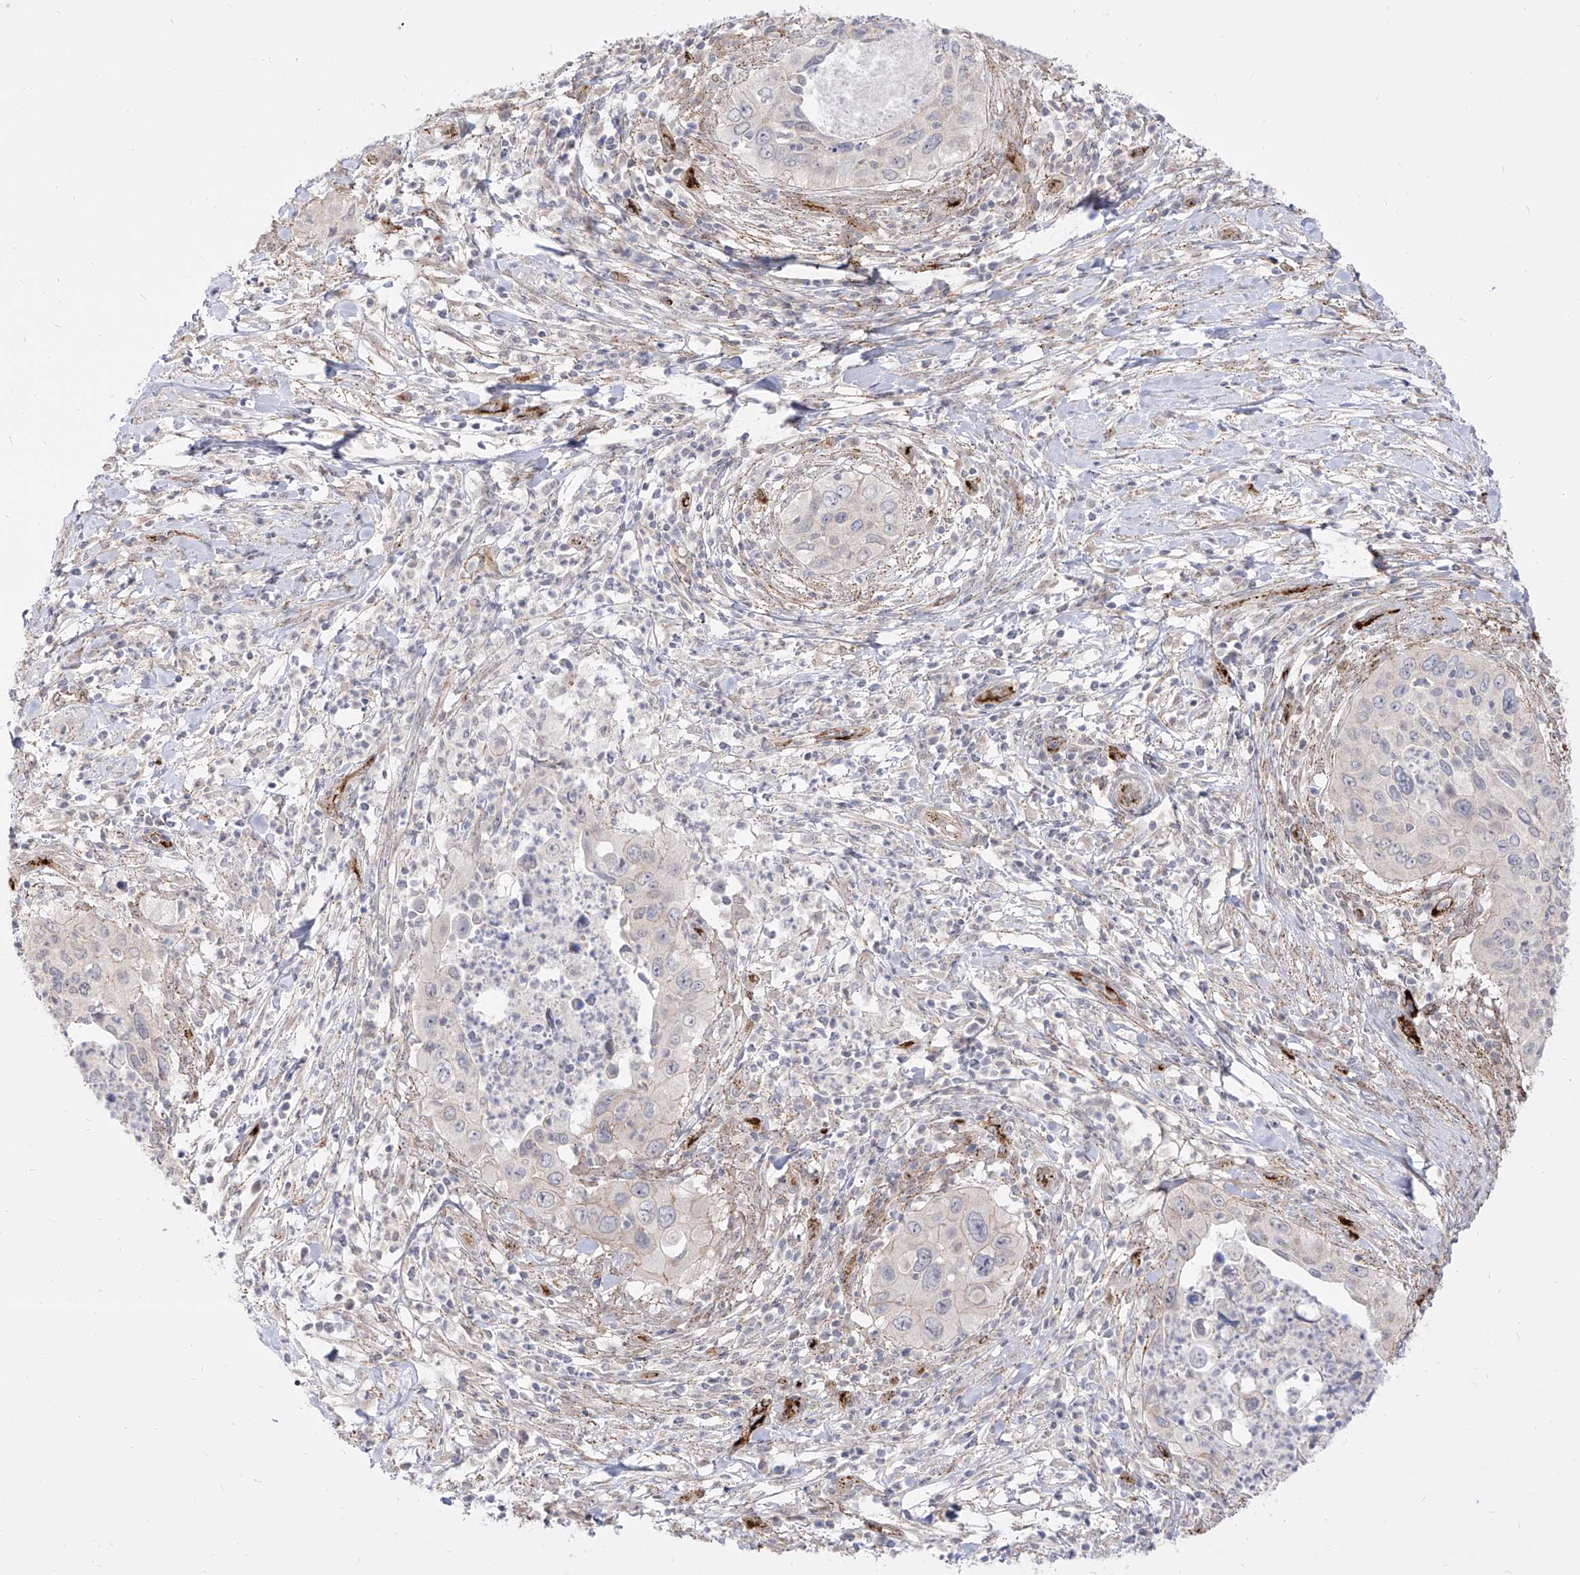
{"staining": {"intensity": "negative", "quantity": "none", "location": "none"}, "tissue": "cervical cancer", "cell_type": "Tumor cells", "image_type": "cancer", "snomed": [{"axis": "morphology", "description": "Squamous cell carcinoma, NOS"}, {"axis": "topography", "description": "Cervix"}], "caption": "An image of cervical cancer stained for a protein exhibits no brown staining in tumor cells. (DAB immunohistochemistry, high magnification).", "gene": "ZGRF1", "patient": {"sex": "female", "age": 38}}